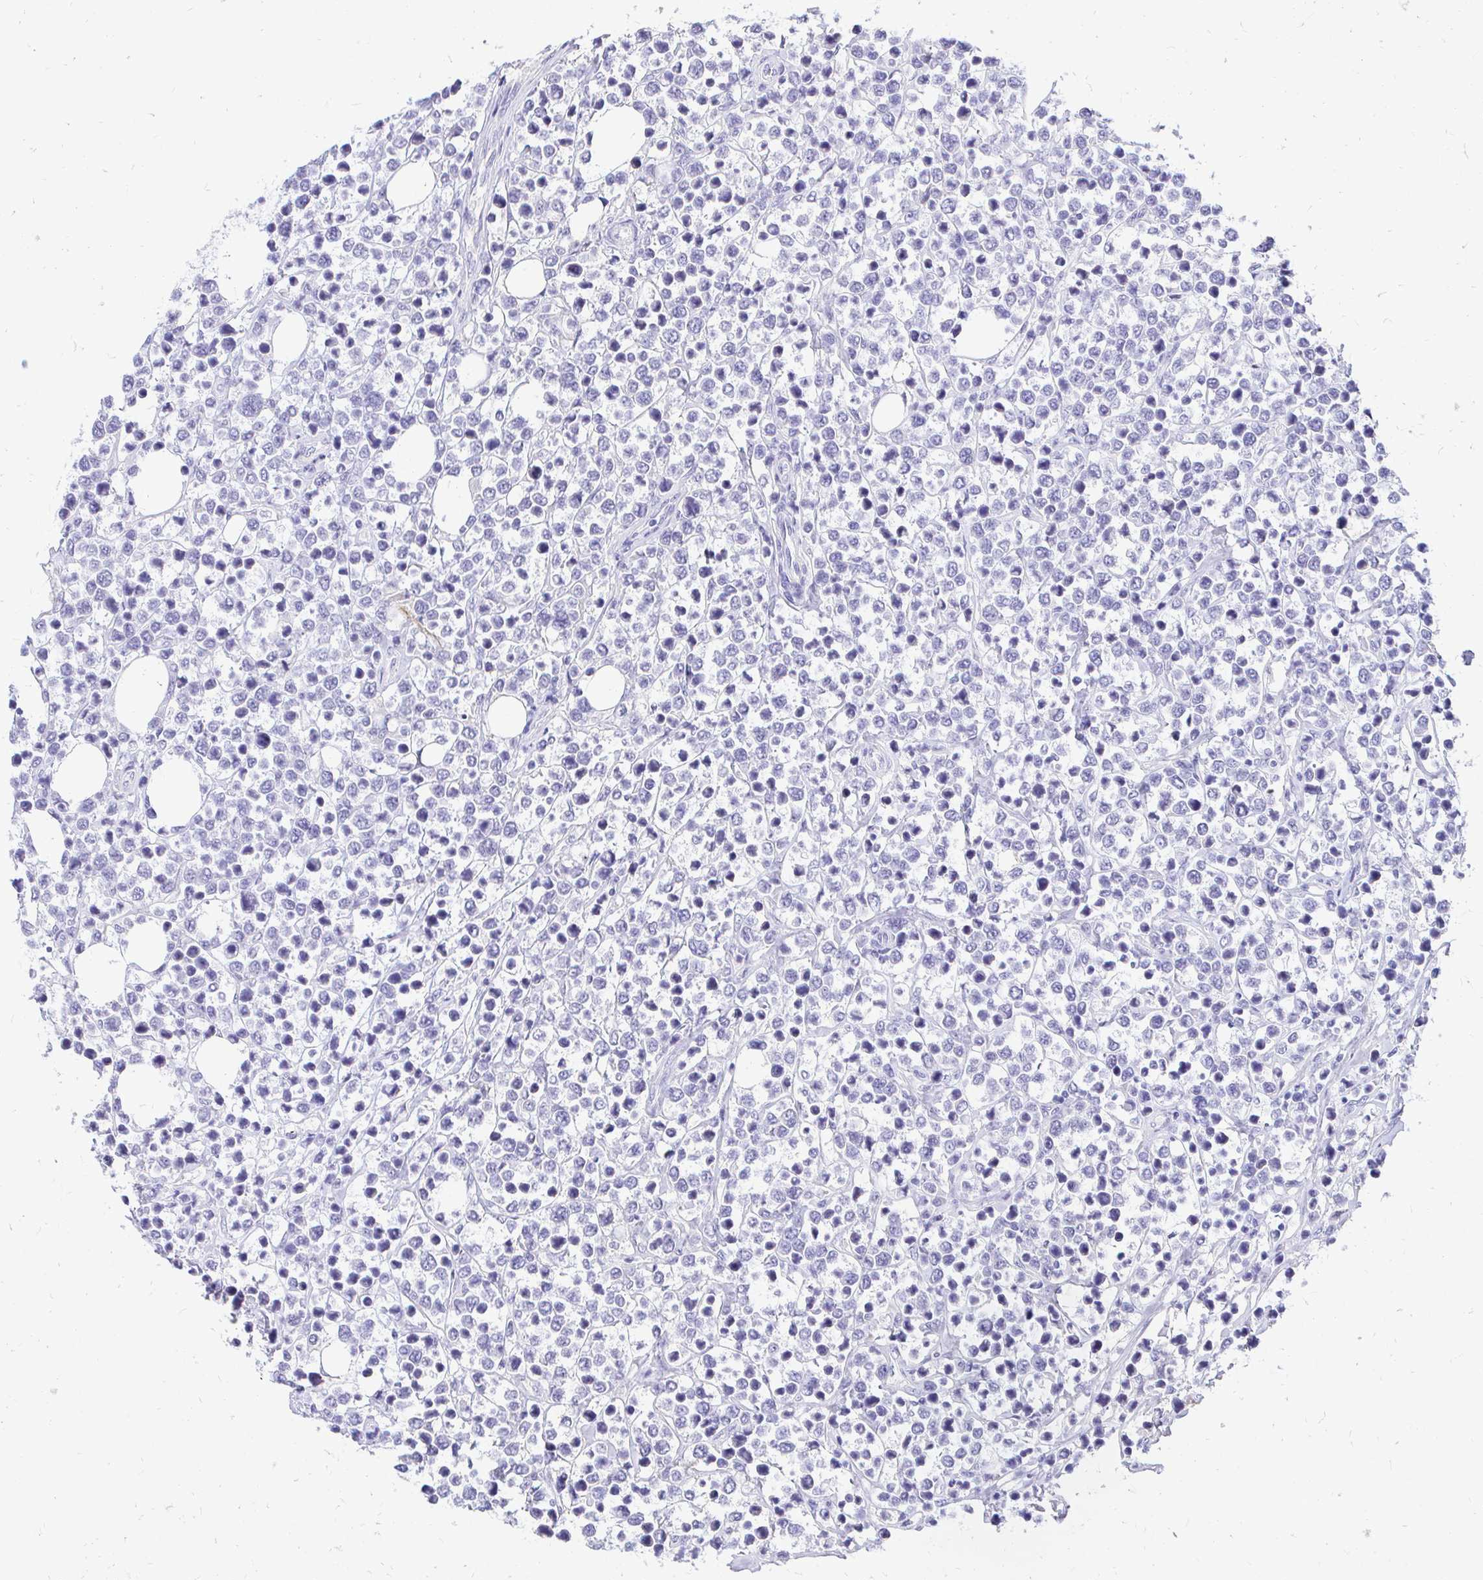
{"staining": {"intensity": "negative", "quantity": "none", "location": "none"}, "tissue": "lymphoma", "cell_type": "Tumor cells", "image_type": "cancer", "snomed": [{"axis": "morphology", "description": "Malignant lymphoma, non-Hodgkin's type, Low grade"}, {"axis": "topography", "description": "Lymph node"}], "caption": "Tumor cells are negative for protein expression in human lymphoma.", "gene": "FATE1", "patient": {"sex": "male", "age": 60}}